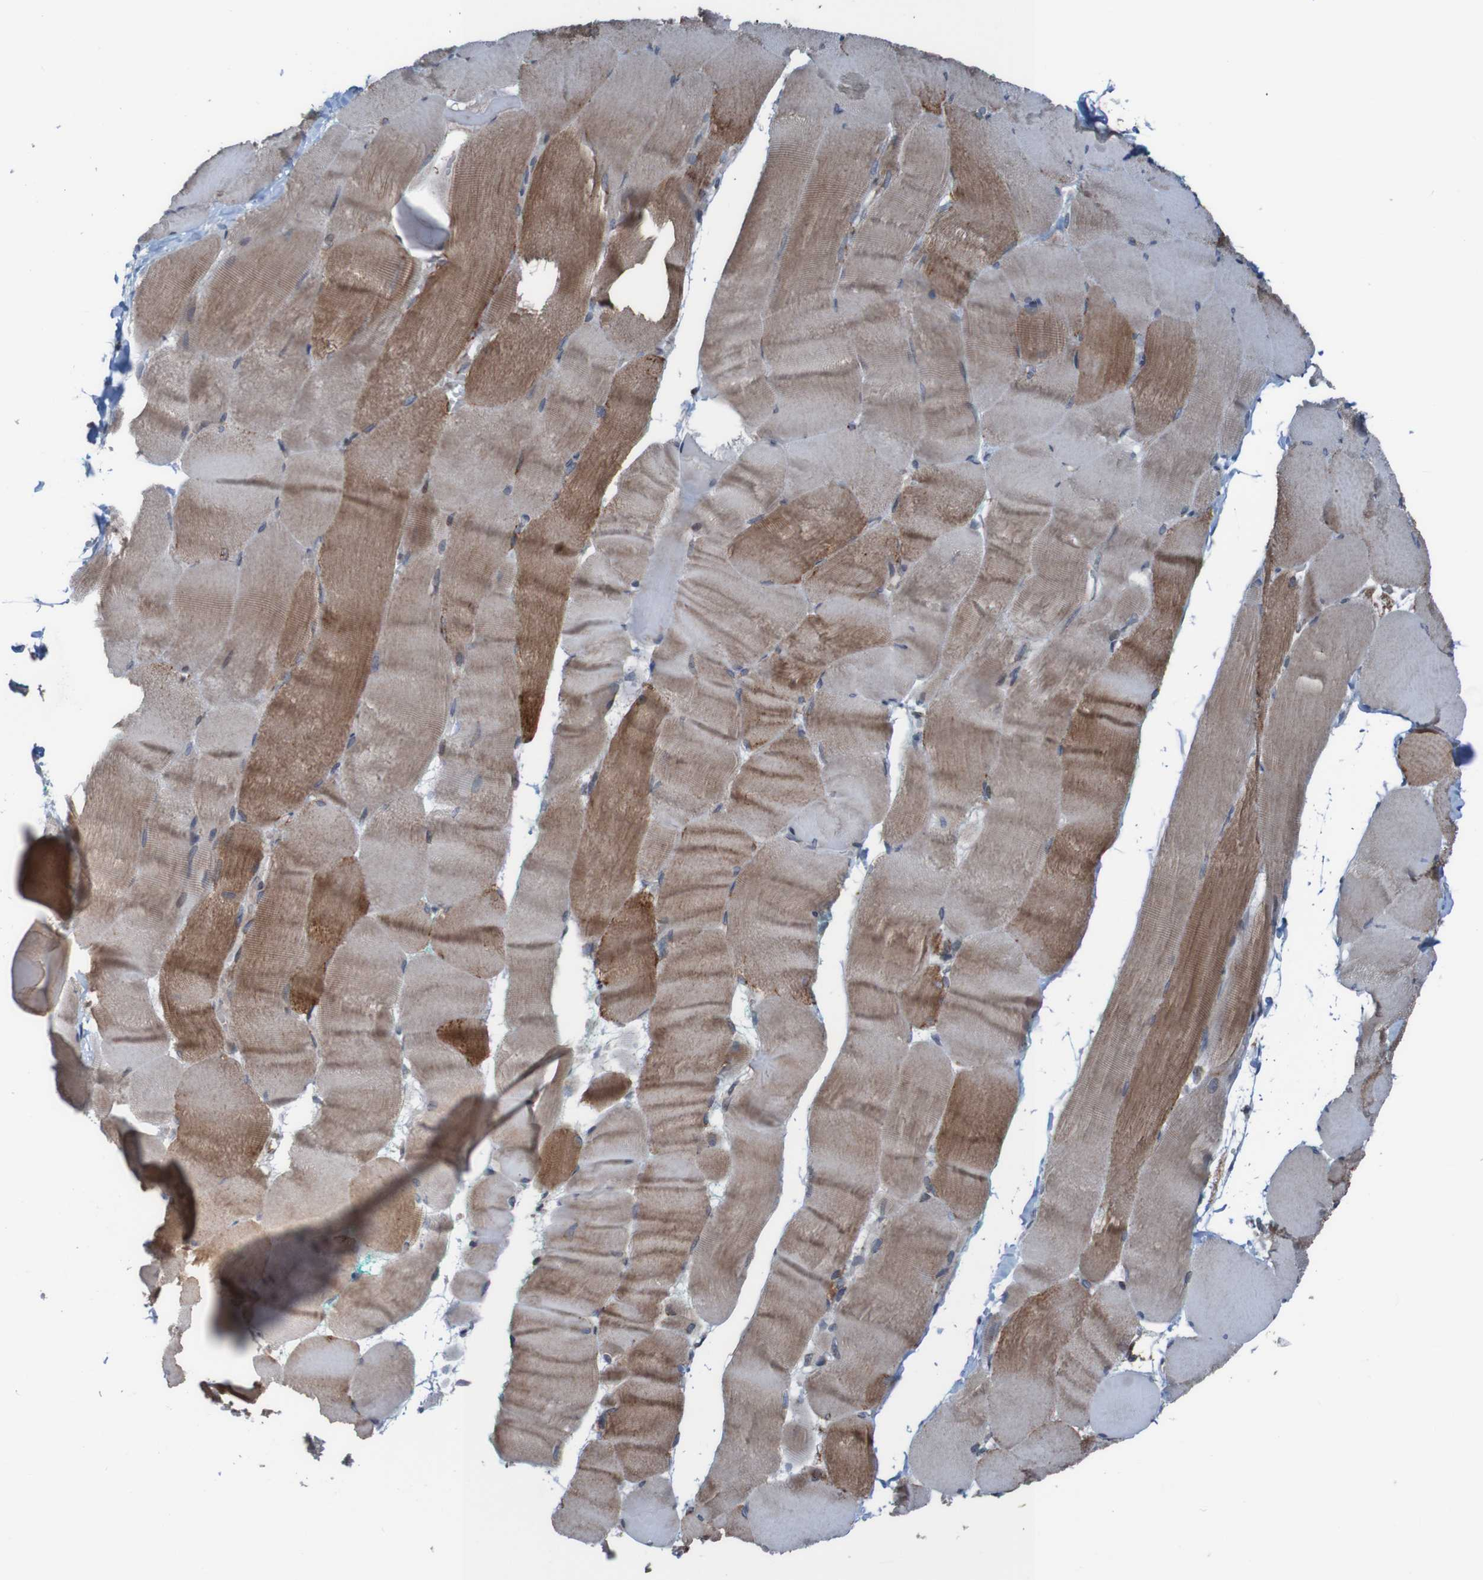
{"staining": {"intensity": "moderate", "quantity": "25%-75%", "location": "cytoplasmic/membranous"}, "tissue": "skeletal muscle", "cell_type": "Myocytes", "image_type": "normal", "snomed": [{"axis": "morphology", "description": "Normal tissue, NOS"}, {"axis": "morphology", "description": "Squamous cell carcinoma, NOS"}, {"axis": "topography", "description": "Skeletal muscle"}], "caption": "Skeletal muscle stained with DAB IHC exhibits medium levels of moderate cytoplasmic/membranous expression in approximately 25%-75% of myocytes.", "gene": "UNG", "patient": {"sex": "male", "age": 51}}